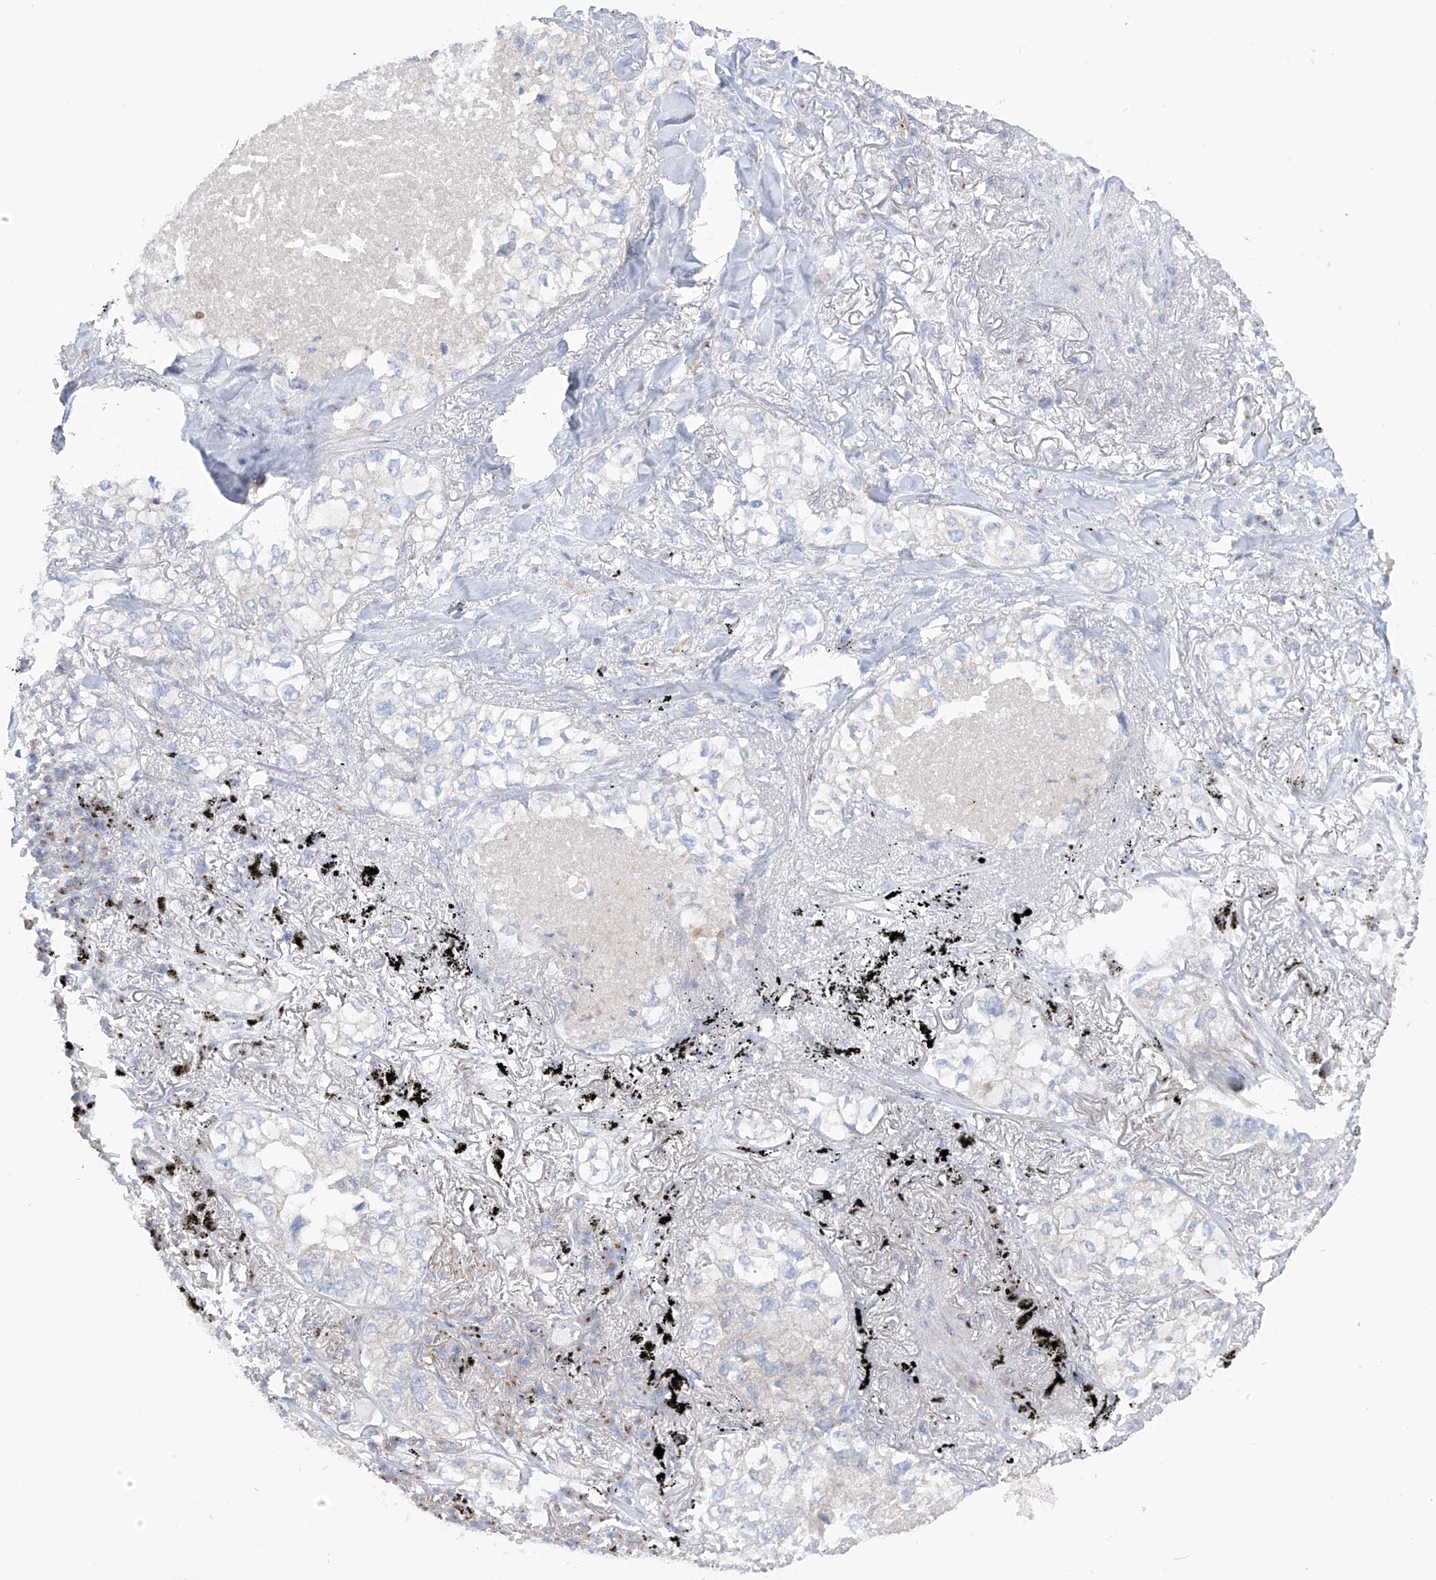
{"staining": {"intensity": "negative", "quantity": "none", "location": "none"}, "tissue": "lung cancer", "cell_type": "Tumor cells", "image_type": "cancer", "snomed": [{"axis": "morphology", "description": "Adenocarcinoma, NOS"}, {"axis": "topography", "description": "Lung"}], "caption": "Immunohistochemistry micrograph of neoplastic tissue: lung cancer stained with DAB demonstrates no significant protein staining in tumor cells.", "gene": "TRMT2B", "patient": {"sex": "male", "age": 65}}